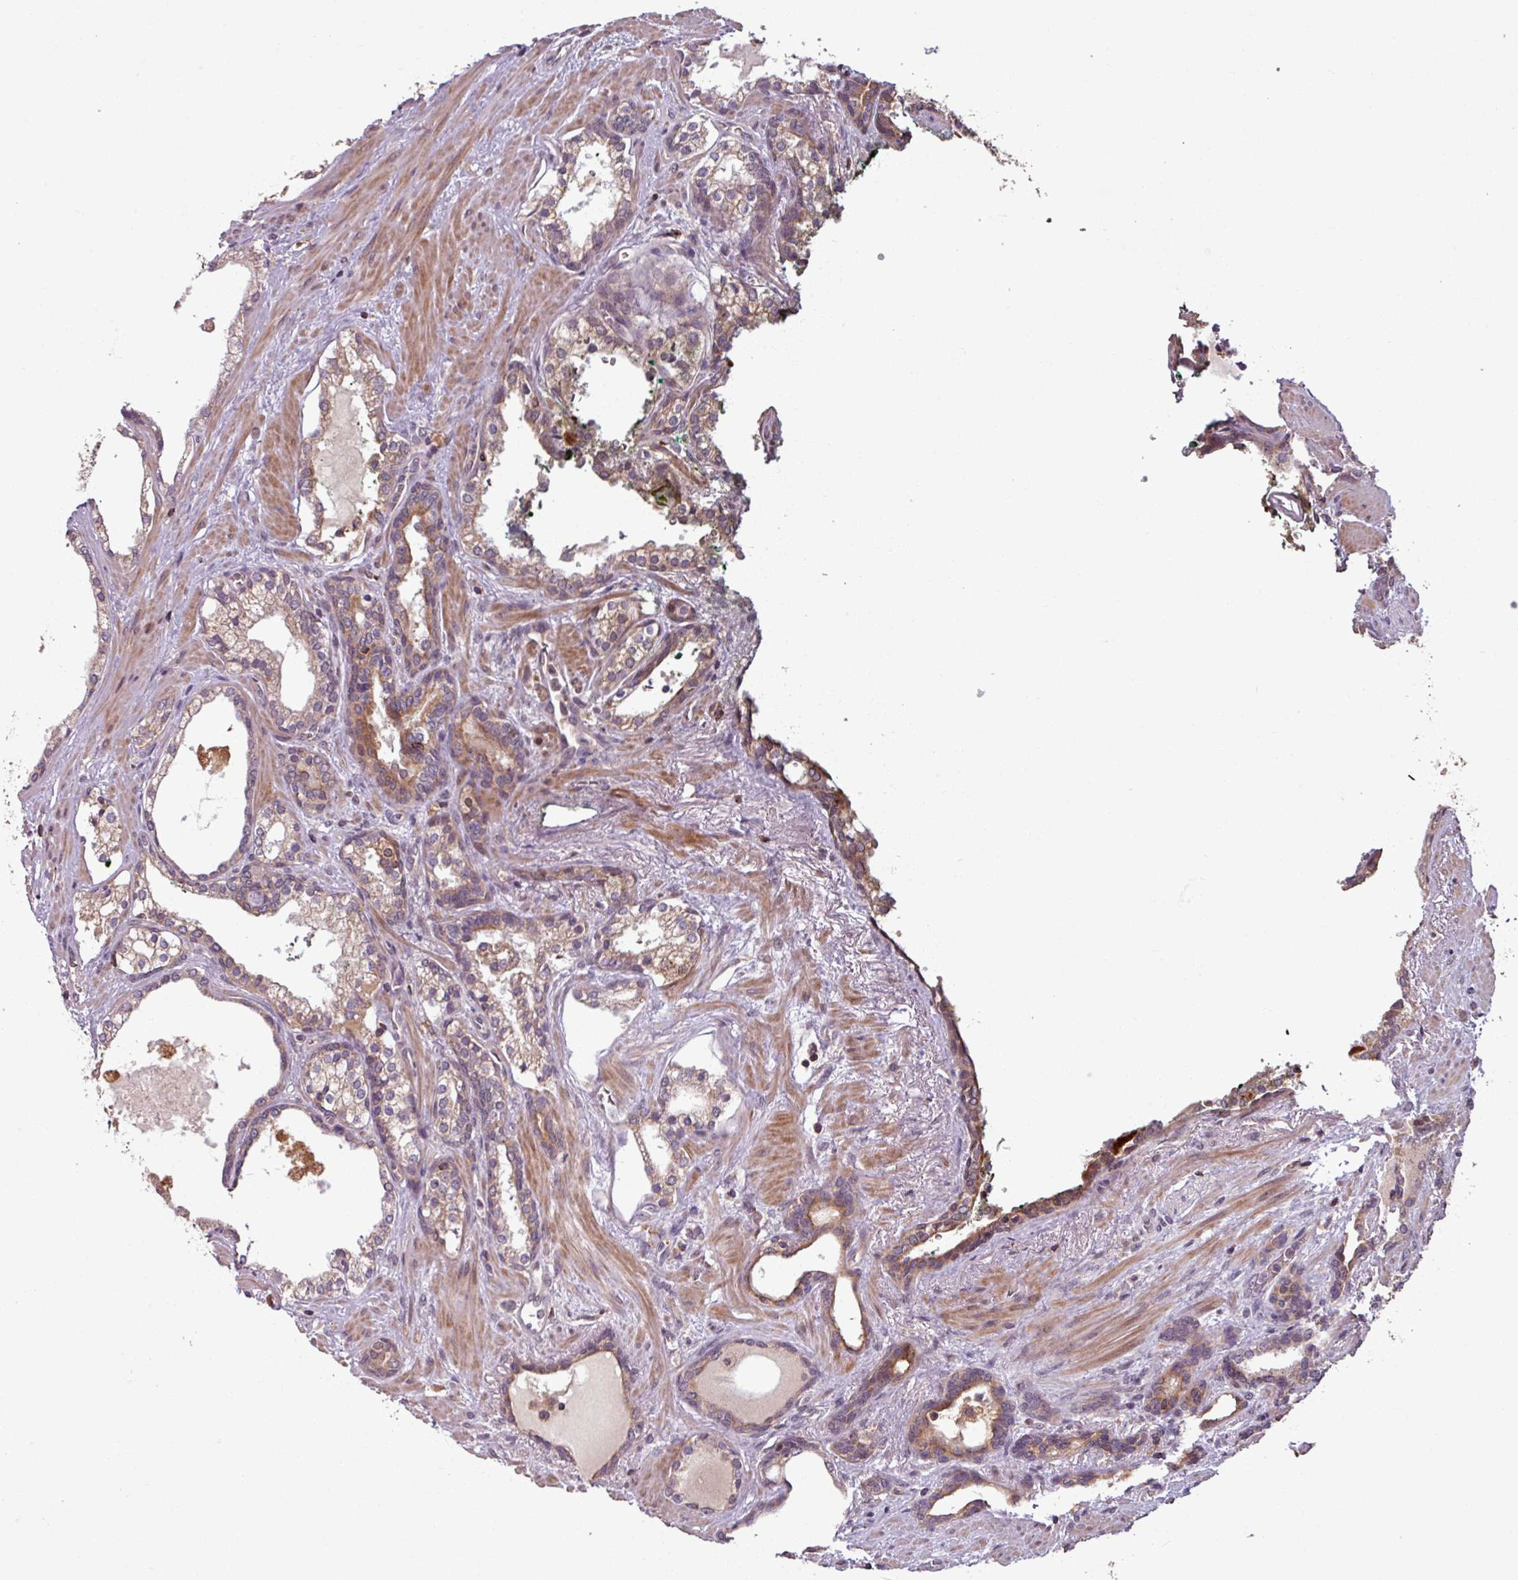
{"staining": {"intensity": "moderate", "quantity": "25%-75%", "location": "cytoplasmic/membranous"}, "tissue": "prostate cancer", "cell_type": "Tumor cells", "image_type": "cancer", "snomed": [{"axis": "morphology", "description": "Adenocarcinoma, High grade"}, {"axis": "topography", "description": "Prostate"}], "caption": "This is an image of immunohistochemistry (IHC) staining of adenocarcinoma (high-grade) (prostate), which shows moderate positivity in the cytoplasmic/membranous of tumor cells.", "gene": "OR6B1", "patient": {"sex": "male", "age": 58}}